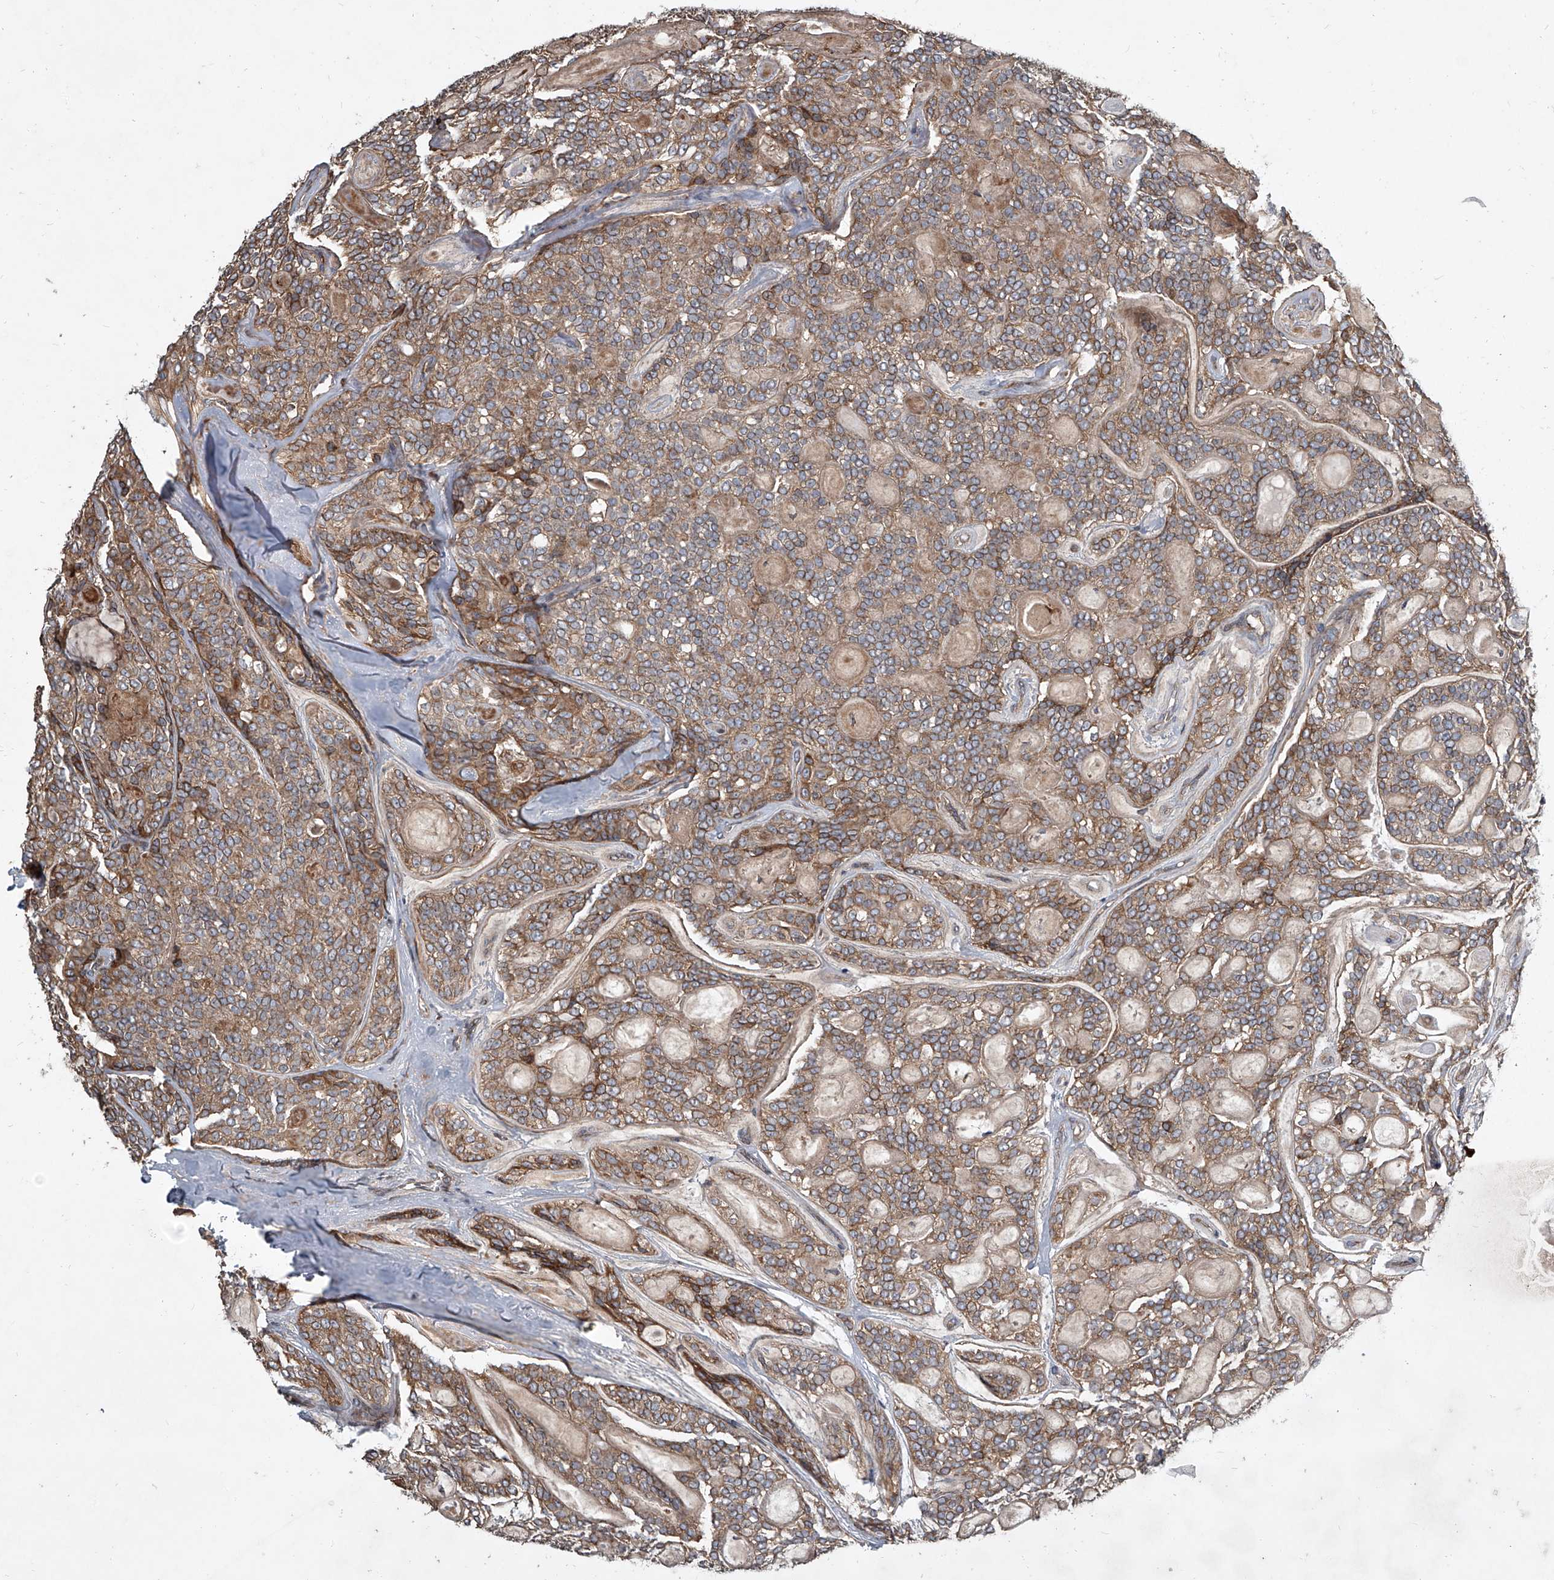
{"staining": {"intensity": "moderate", "quantity": ">75%", "location": "cytoplasmic/membranous"}, "tissue": "head and neck cancer", "cell_type": "Tumor cells", "image_type": "cancer", "snomed": [{"axis": "morphology", "description": "Adenocarcinoma, NOS"}, {"axis": "topography", "description": "Head-Neck"}], "caption": "Immunohistochemistry (IHC) micrograph of neoplastic tissue: head and neck adenocarcinoma stained using immunohistochemistry (IHC) exhibits medium levels of moderate protein expression localized specifically in the cytoplasmic/membranous of tumor cells, appearing as a cytoplasmic/membranous brown color.", "gene": "EVA1C", "patient": {"sex": "male", "age": 66}}